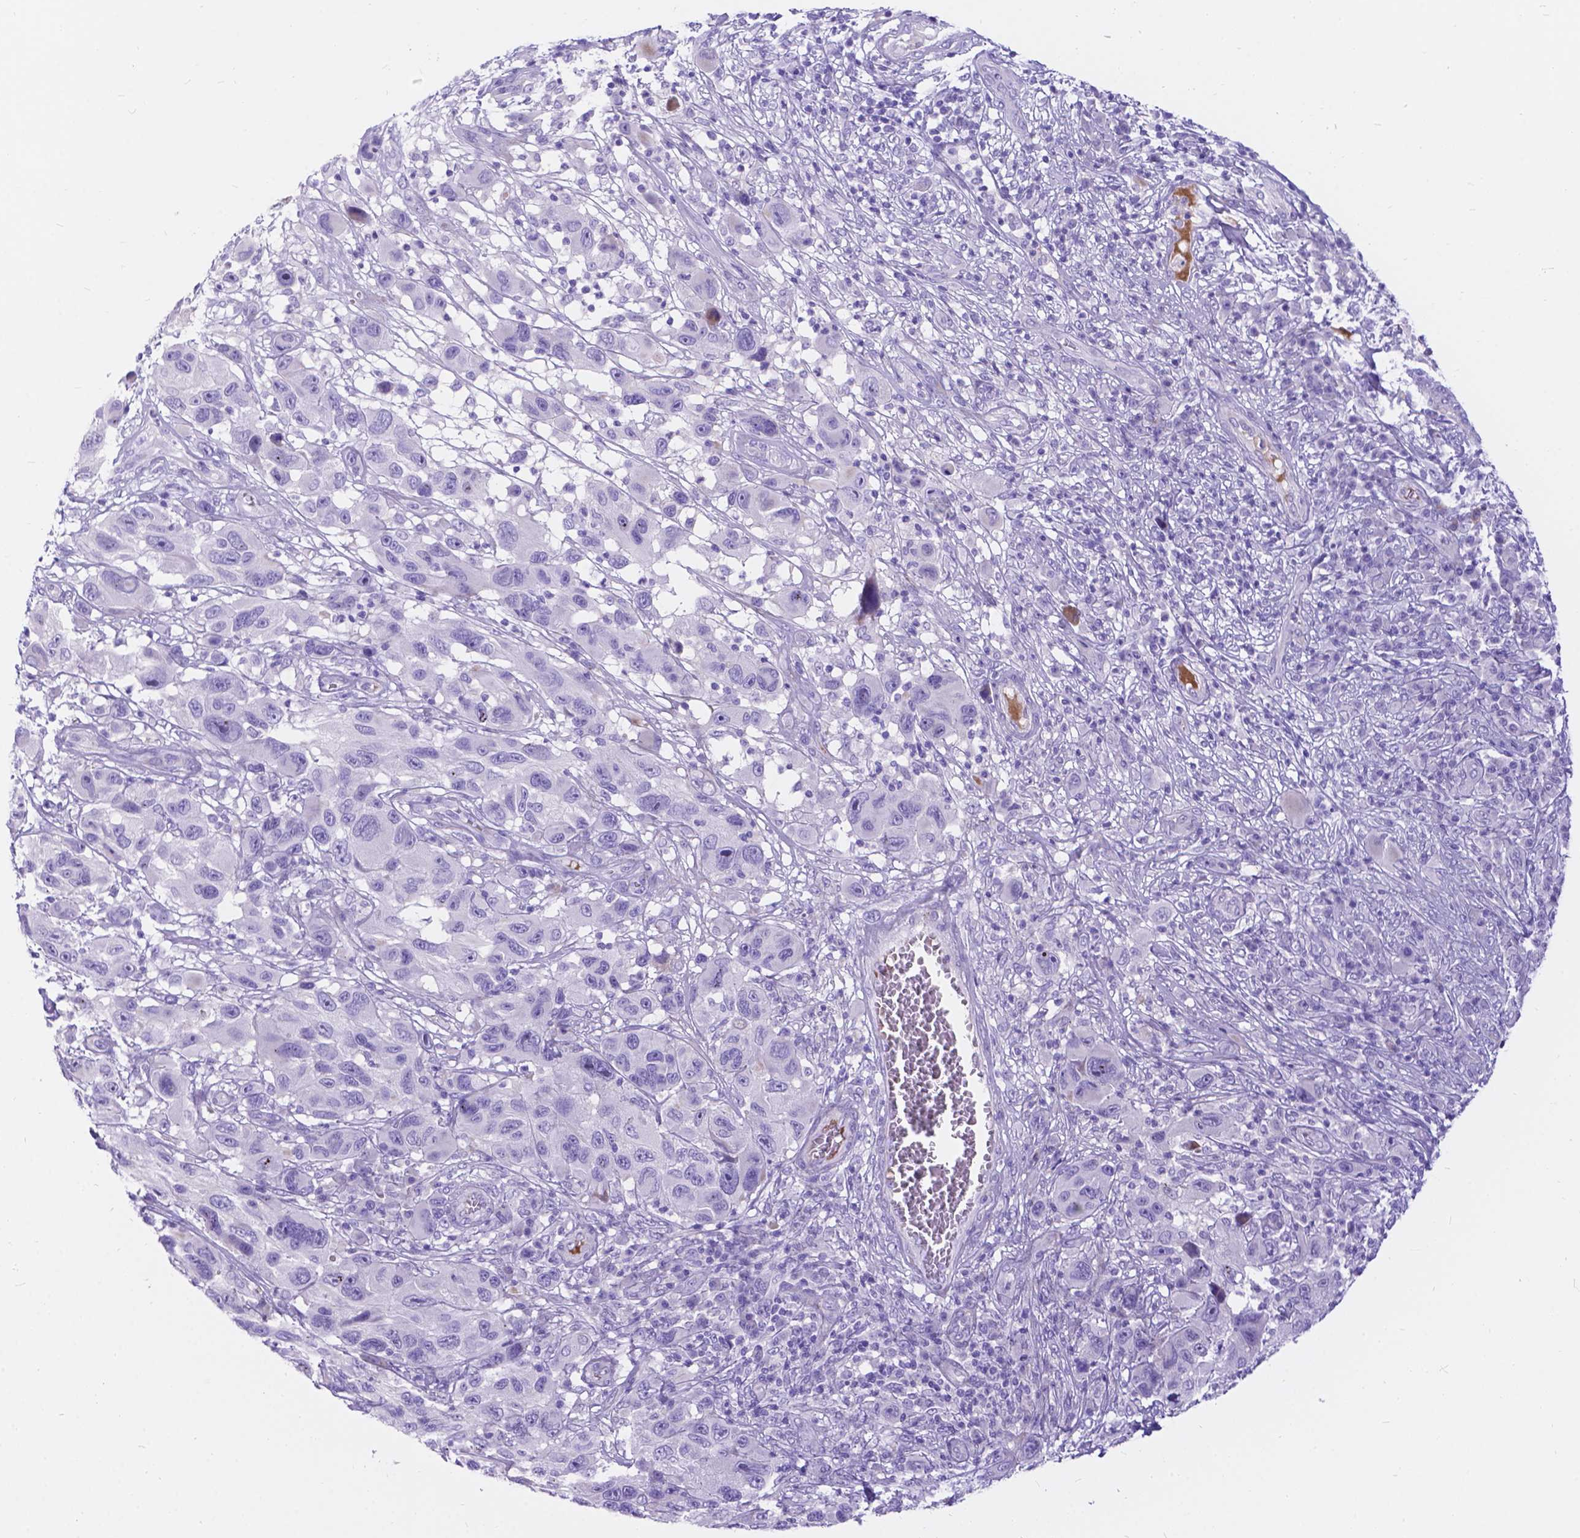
{"staining": {"intensity": "negative", "quantity": "none", "location": "none"}, "tissue": "melanoma", "cell_type": "Tumor cells", "image_type": "cancer", "snomed": [{"axis": "morphology", "description": "Malignant melanoma, NOS"}, {"axis": "topography", "description": "Skin"}], "caption": "Immunohistochemistry (IHC) photomicrograph of neoplastic tissue: melanoma stained with DAB (3,3'-diaminobenzidine) exhibits no significant protein staining in tumor cells.", "gene": "KLHL10", "patient": {"sex": "male", "age": 53}}